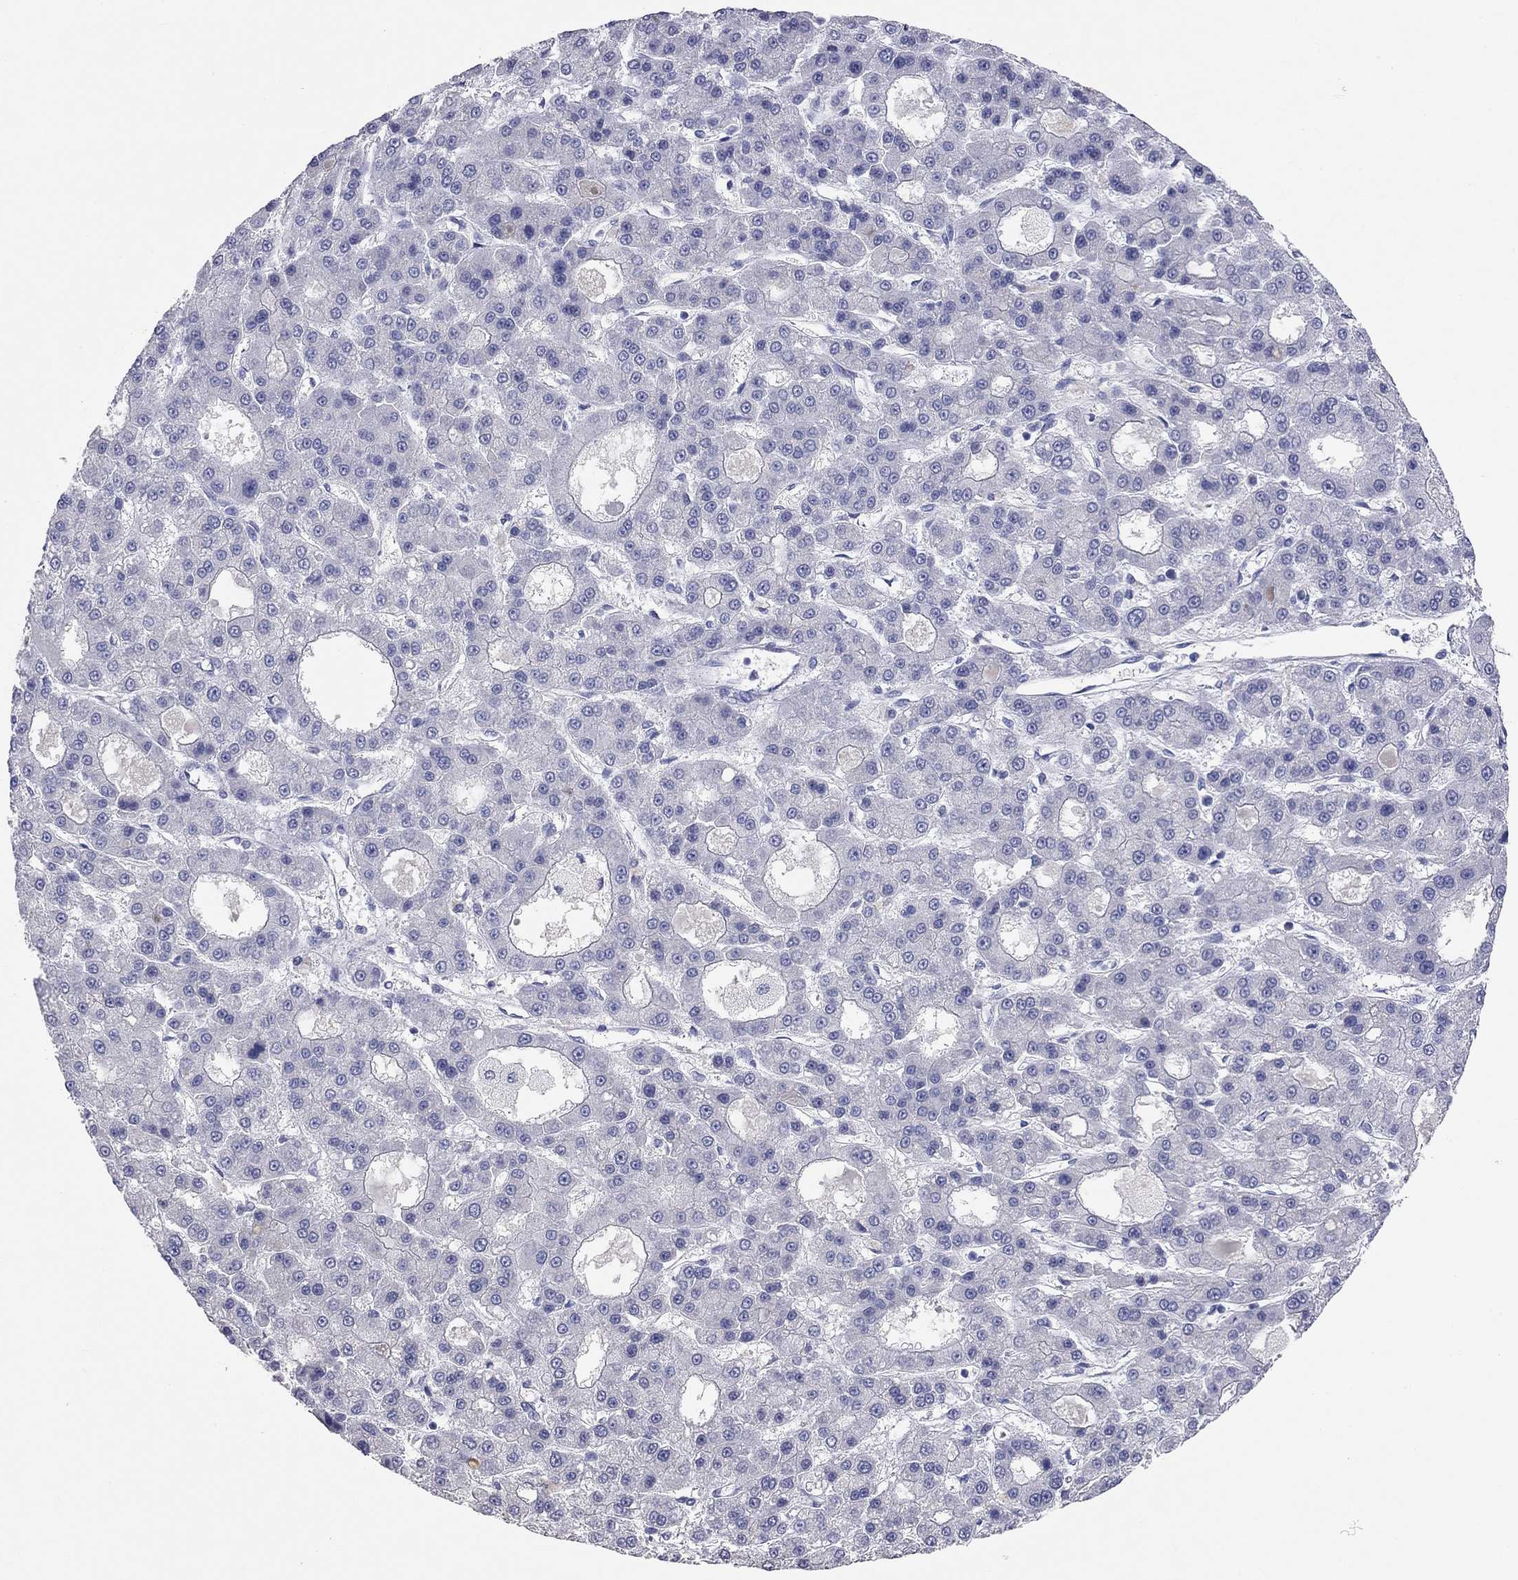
{"staining": {"intensity": "negative", "quantity": "none", "location": "none"}, "tissue": "liver cancer", "cell_type": "Tumor cells", "image_type": "cancer", "snomed": [{"axis": "morphology", "description": "Carcinoma, Hepatocellular, NOS"}, {"axis": "topography", "description": "Liver"}], "caption": "This is an immunohistochemistry histopathology image of liver cancer. There is no positivity in tumor cells.", "gene": "KCNB1", "patient": {"sex": "male", "age": 70}}